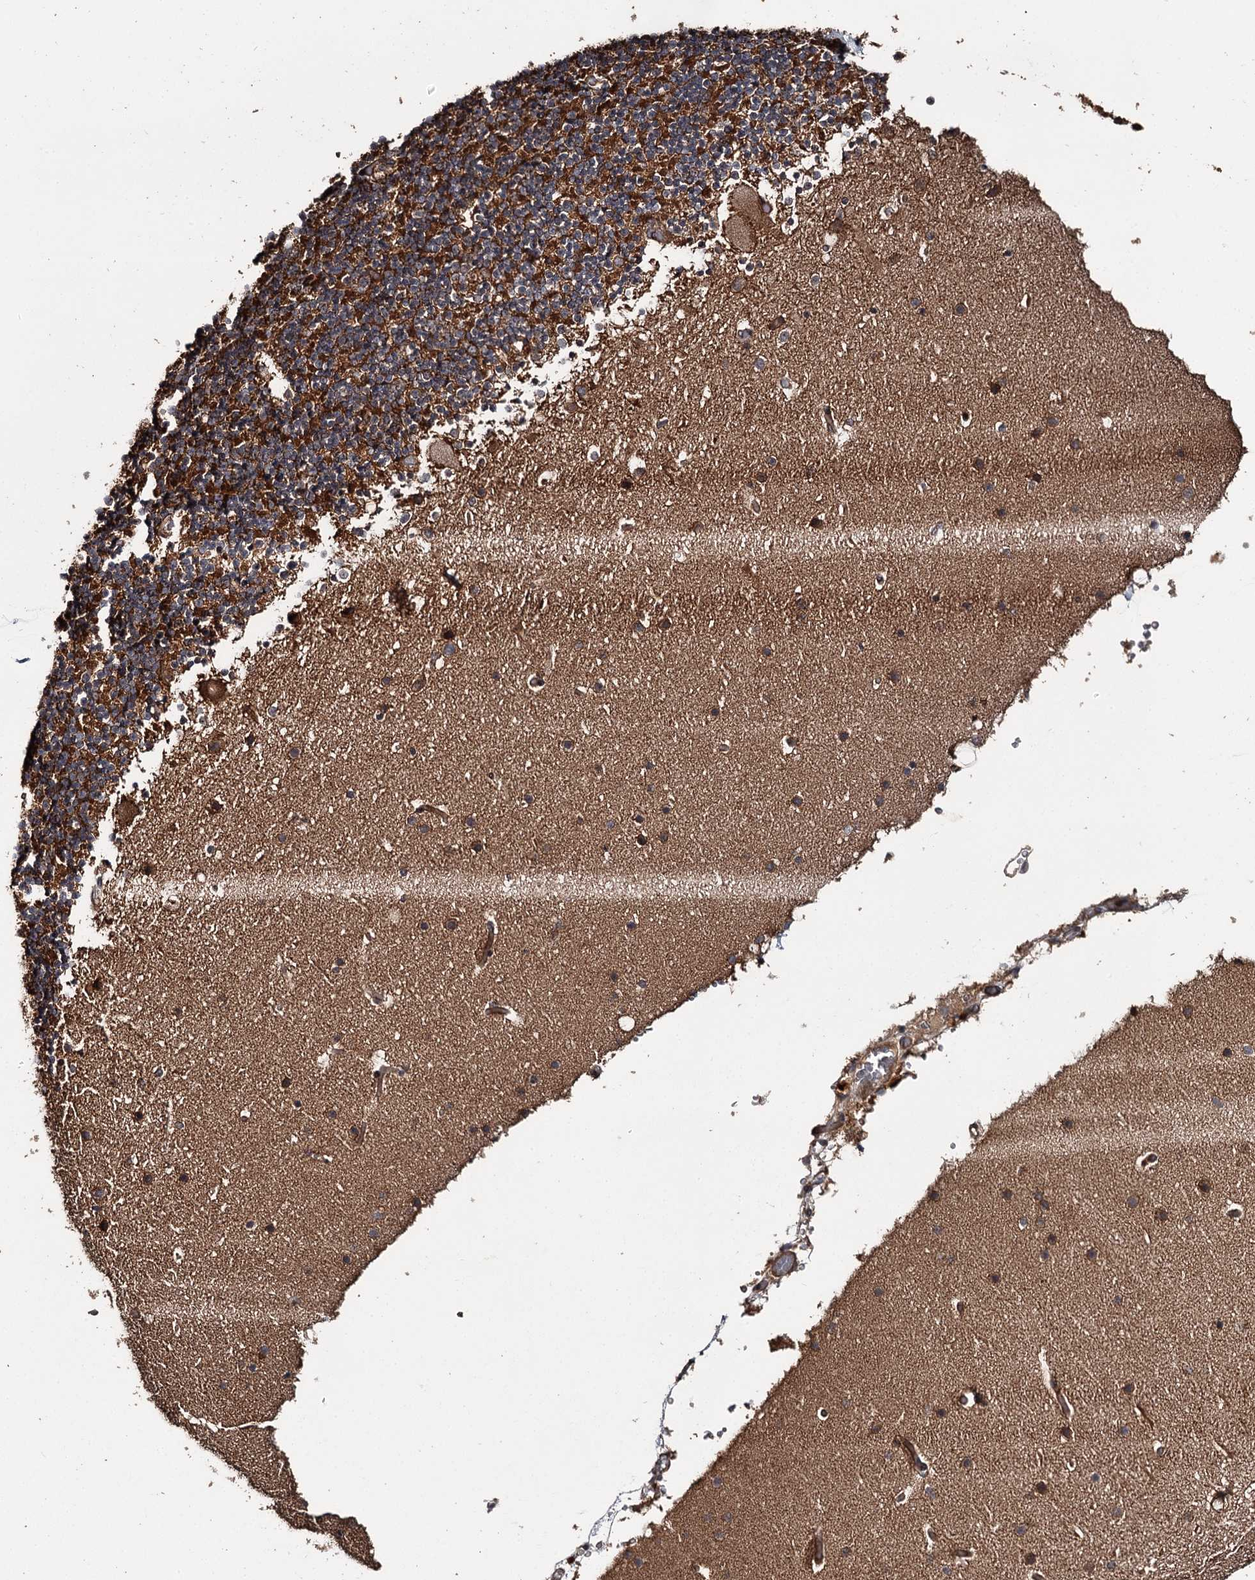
{"staining": {"intensity": "strong", "quantity": "25%-75%", "location": "cytoplasmic/membranous"}, "tissue": "cerebellum", "cell_type": "Cells in granular layer", "image_type": "normal", "snomed": [{"axis": "morphology", "description": "Normal tissue, NOS"}, {"axis": "topography", "description": "Cerebellum"}], "caption": "Approximately 25%-75% of cells in granular layer in benign cerebellum exhibit strong cytoplasmic/membranous protein staining as visualized by brown immunohistochemical staining.", "gene": "RAB21", "patient": {"sex": "male", "age": 57}}